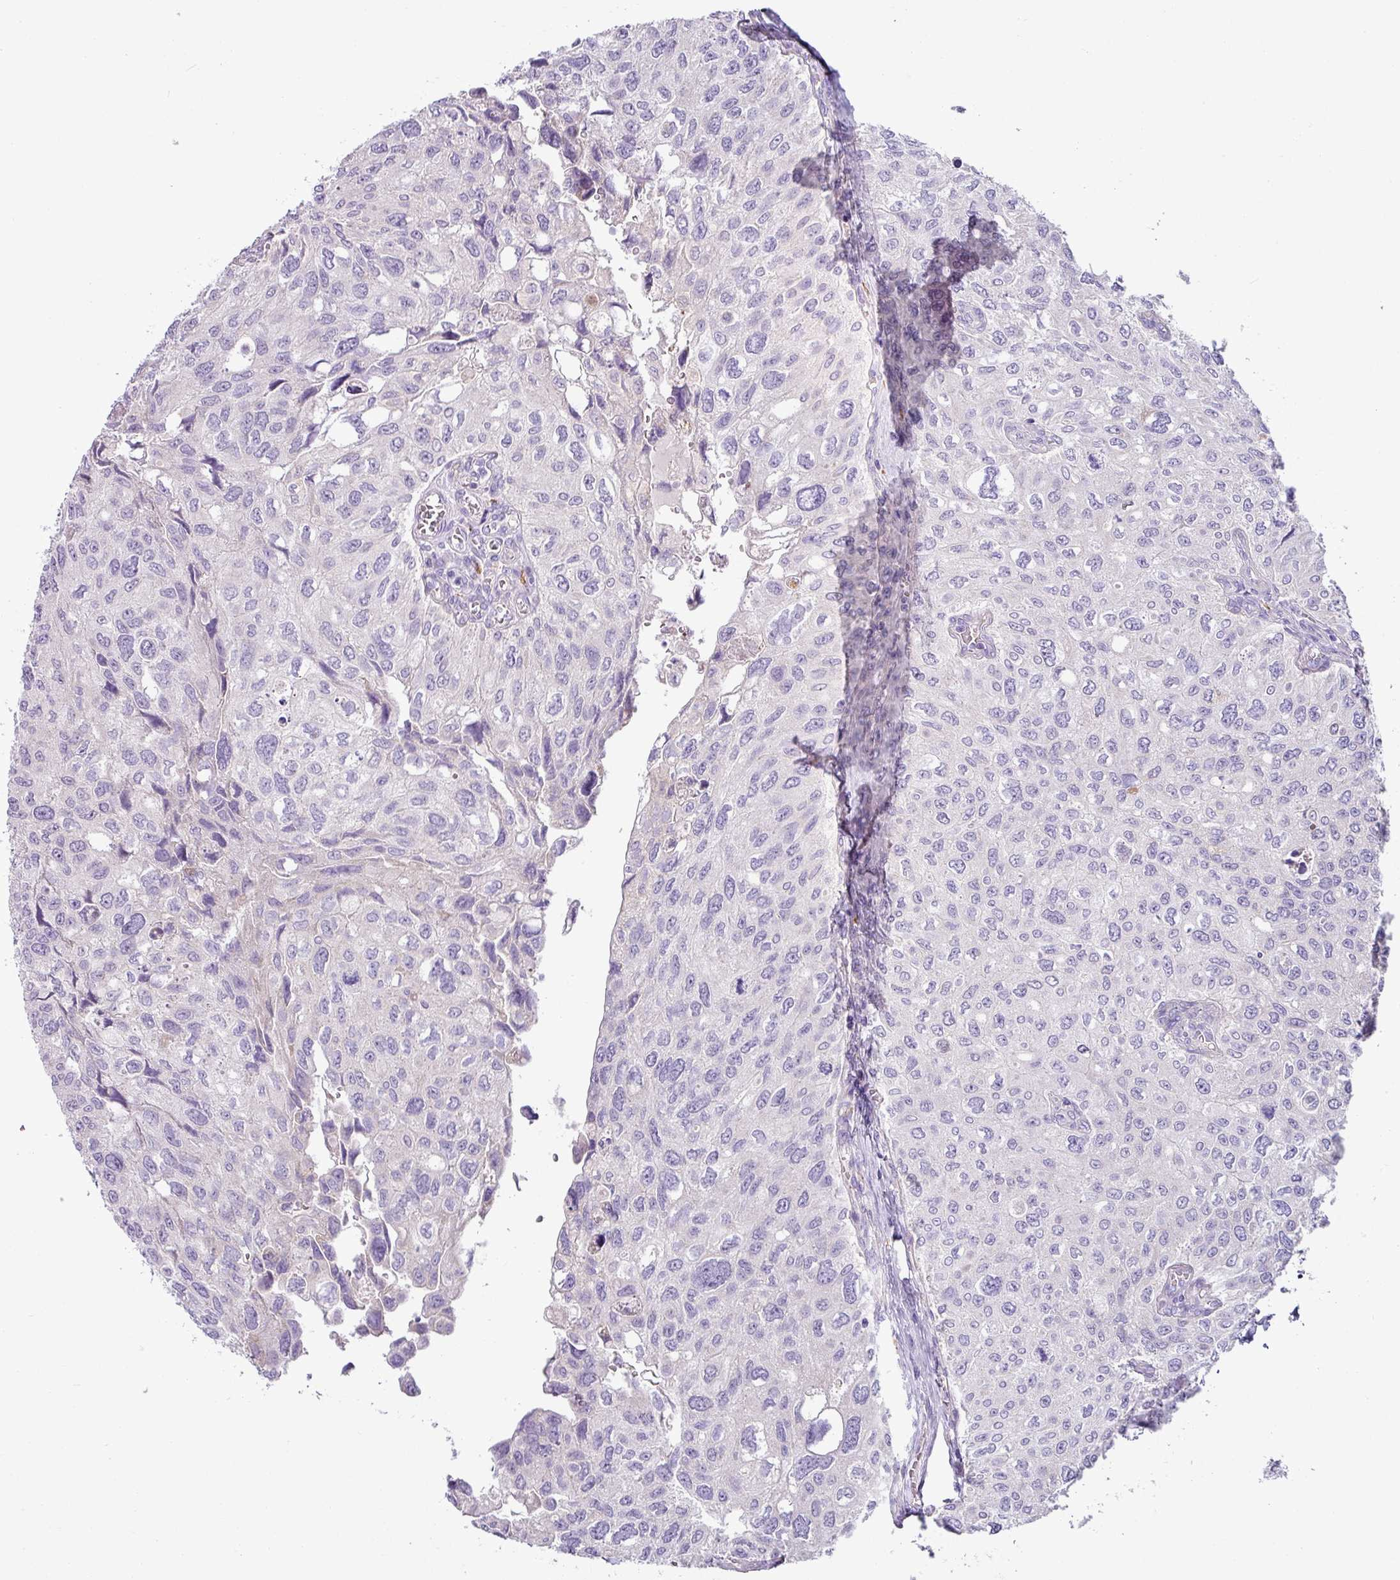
{"staining": {"intensity": "negative", "quantity": "none", "location": "none"}, "tissue": "urothelial cancer", "cell_type": "Tumor cells", "image_type": "cancer", "snomed": [{"axis": "morphology", "description": "Urothelial carcinoma, NOS"}, {"axis": "topography", "description": "Urinary bladder"}], "caption": "Image shows no protein staining in tumor cells of transitional cell carcinoma tissue. (DAB (3,3'-diaminobenzidine) immunohistochemistry (IHC) visualized using brightfield microscopy, high magnification).", "gene": "RGS16", "patient": {"sex": "male", "age": 80}}